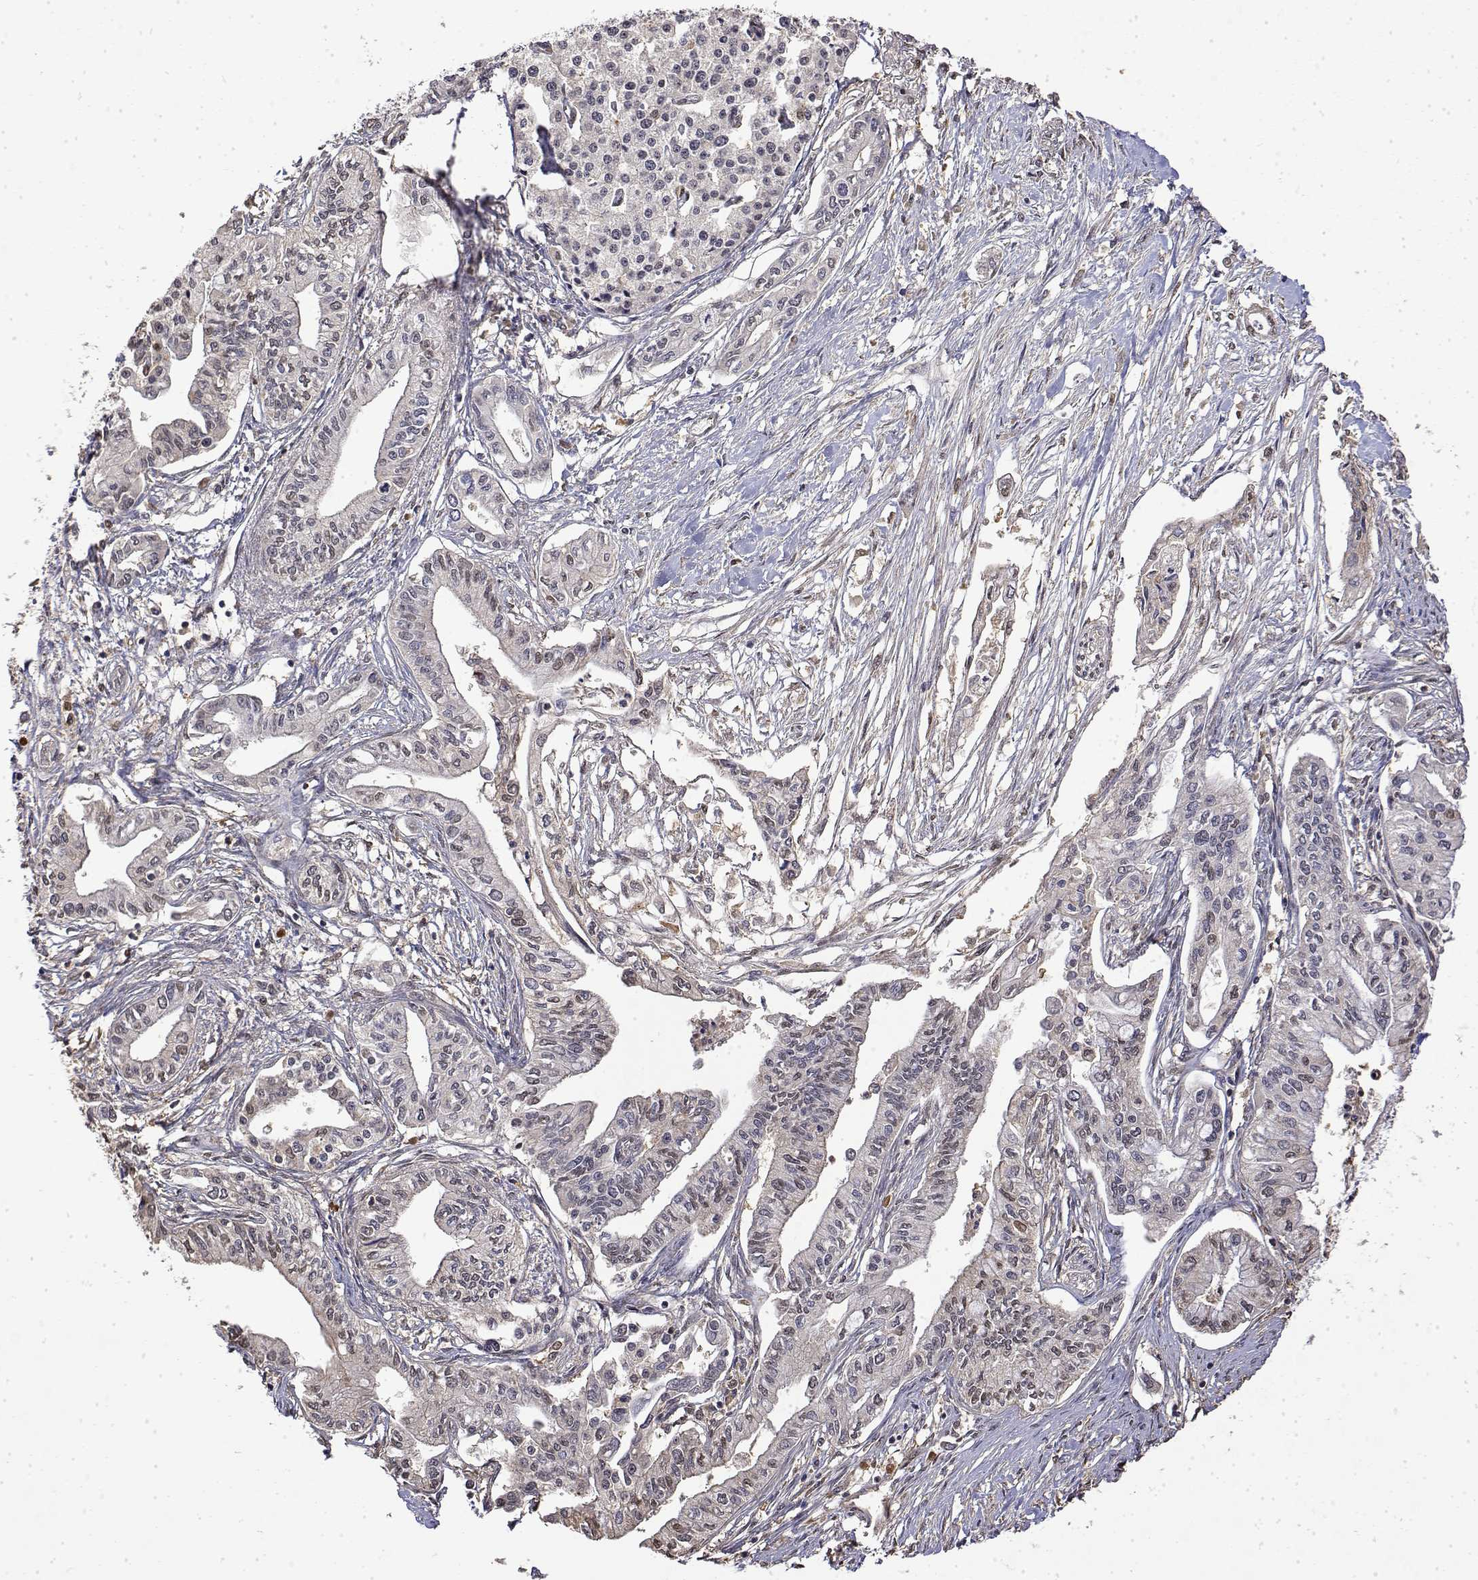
{"staining": {"intensity": "weak", "quantity": "<25%", "location": "nuclear"}, "tissue": "pancreatic cancer", "cell_type": "Tumor cells", "image_type": "cancer", "snomed": [{"axis": "morphology", "description": "Adenocarcinoma, NOS"}, {"axis": "topography", "description": "Pancreas"}], "caption": "Photomicrograph shows no protein staining in tumor cells of adenocarcinoma (pancreatic) tissue.", "gene": "TPI1", "patient": {"sex": "male", "age": 60}}